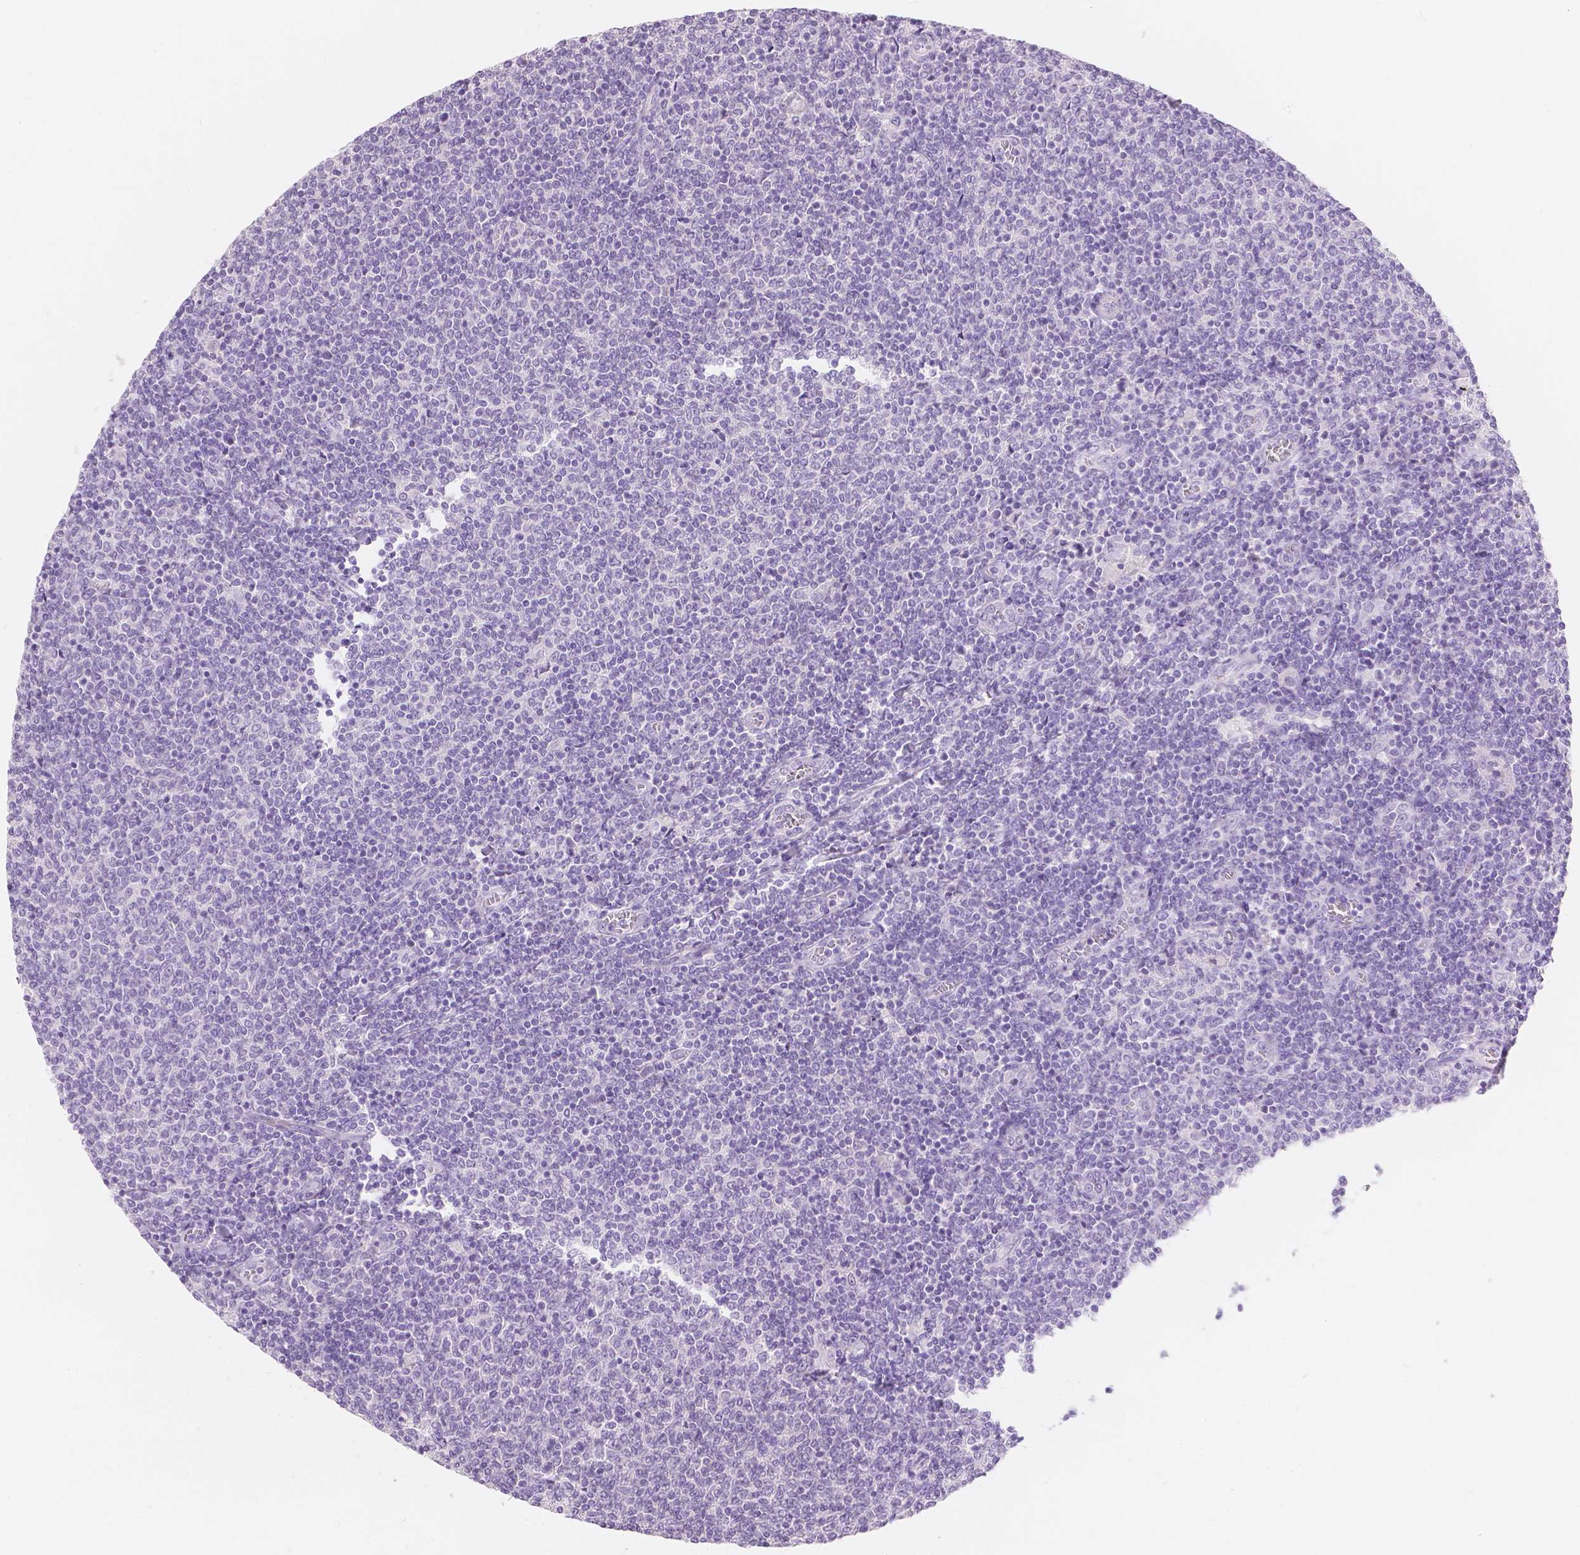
{"staining": {"intensity": "negative", "quantity": "none", "location": "none"}, "tissue": "lymphoma", "cell_type": "Tumor cells", "image_type": "cancer", "snomed": [{"axis": "morphology", "description": "Malignant lymphoma, non-Hodgkin's type, Low grade"}, {"axis": "topography", "description": "Lymph node"}], "caption": "Immunohistochemistry photomicrograph of human low-grade malignant lymphoma, non-Hodgkin's type stained for a protein (brown), which exhibits no staining in tumor cells.", "gene": "MUC12", "patient": {"sex": "male", "age": 52}}